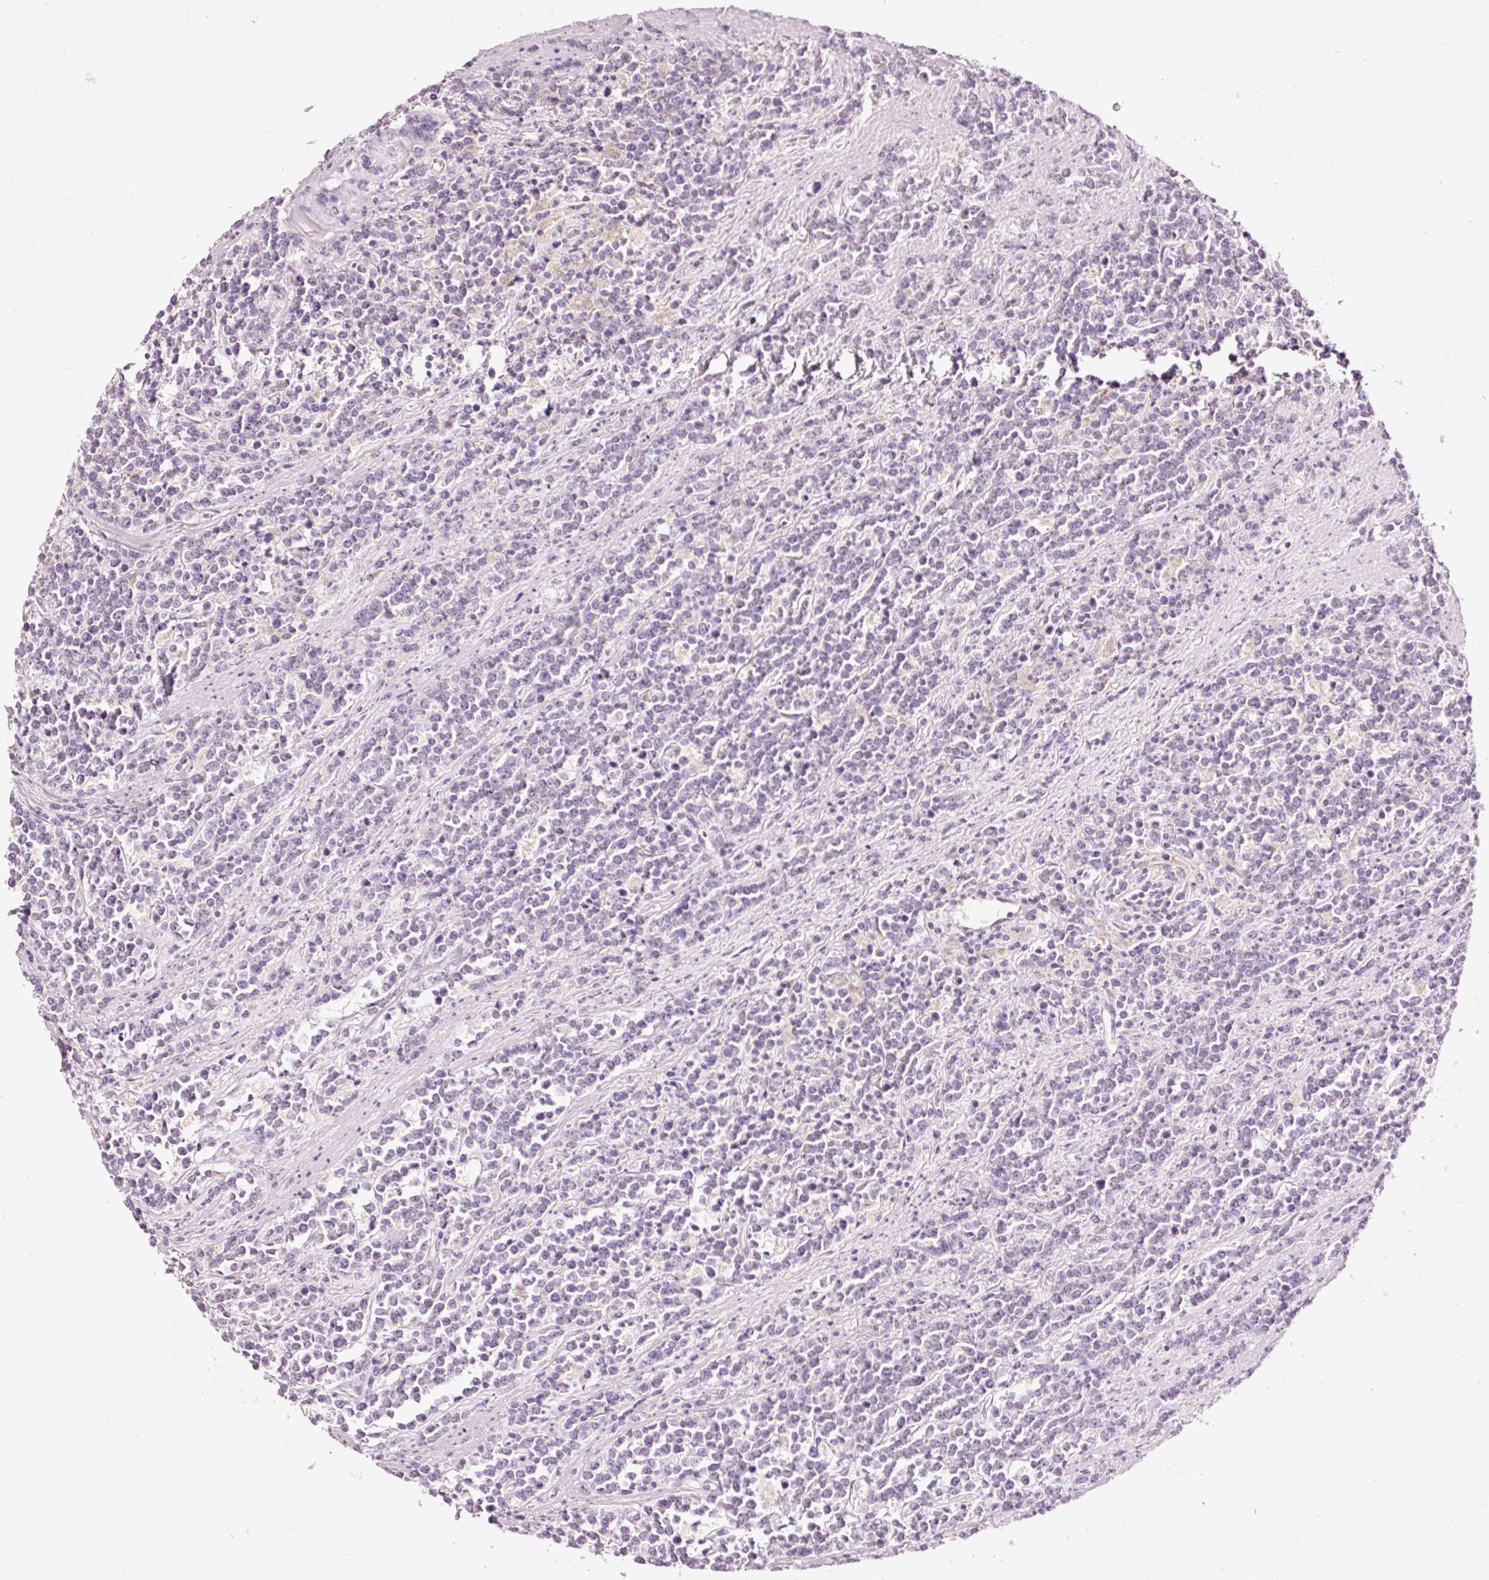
{"staining": {"intensity": "negative", "quantity": "none", "location": "none"}, "tissue": "lymphoma", "cell_type": "Tumor cells", "image_type": "cancer", "snomed": [{"axis": "morphology", "description": "Malignant lymphoma, non-Hodgkin's type, High grade"}, {"axis": "topography", "description": "Small intestine"}, {"axis": "topography", "description": "Colon"}], "caption": "High magnification brightfield microscopy of high-grade malignant lymphoma, non-Hodgkin's type stained with DAB (3,3'-diaminobenzidine) (brown) and counterstained with hematoxylin (blue): tumor cells show no significant expression. The staining is performed using DAB (3,3'-diaminobenzidine) brown chromogen with nuclei counter-stained in using hematoxylin.", "gene": "LDHAL6B", "patient": {"sex": "male", "age": 8}}